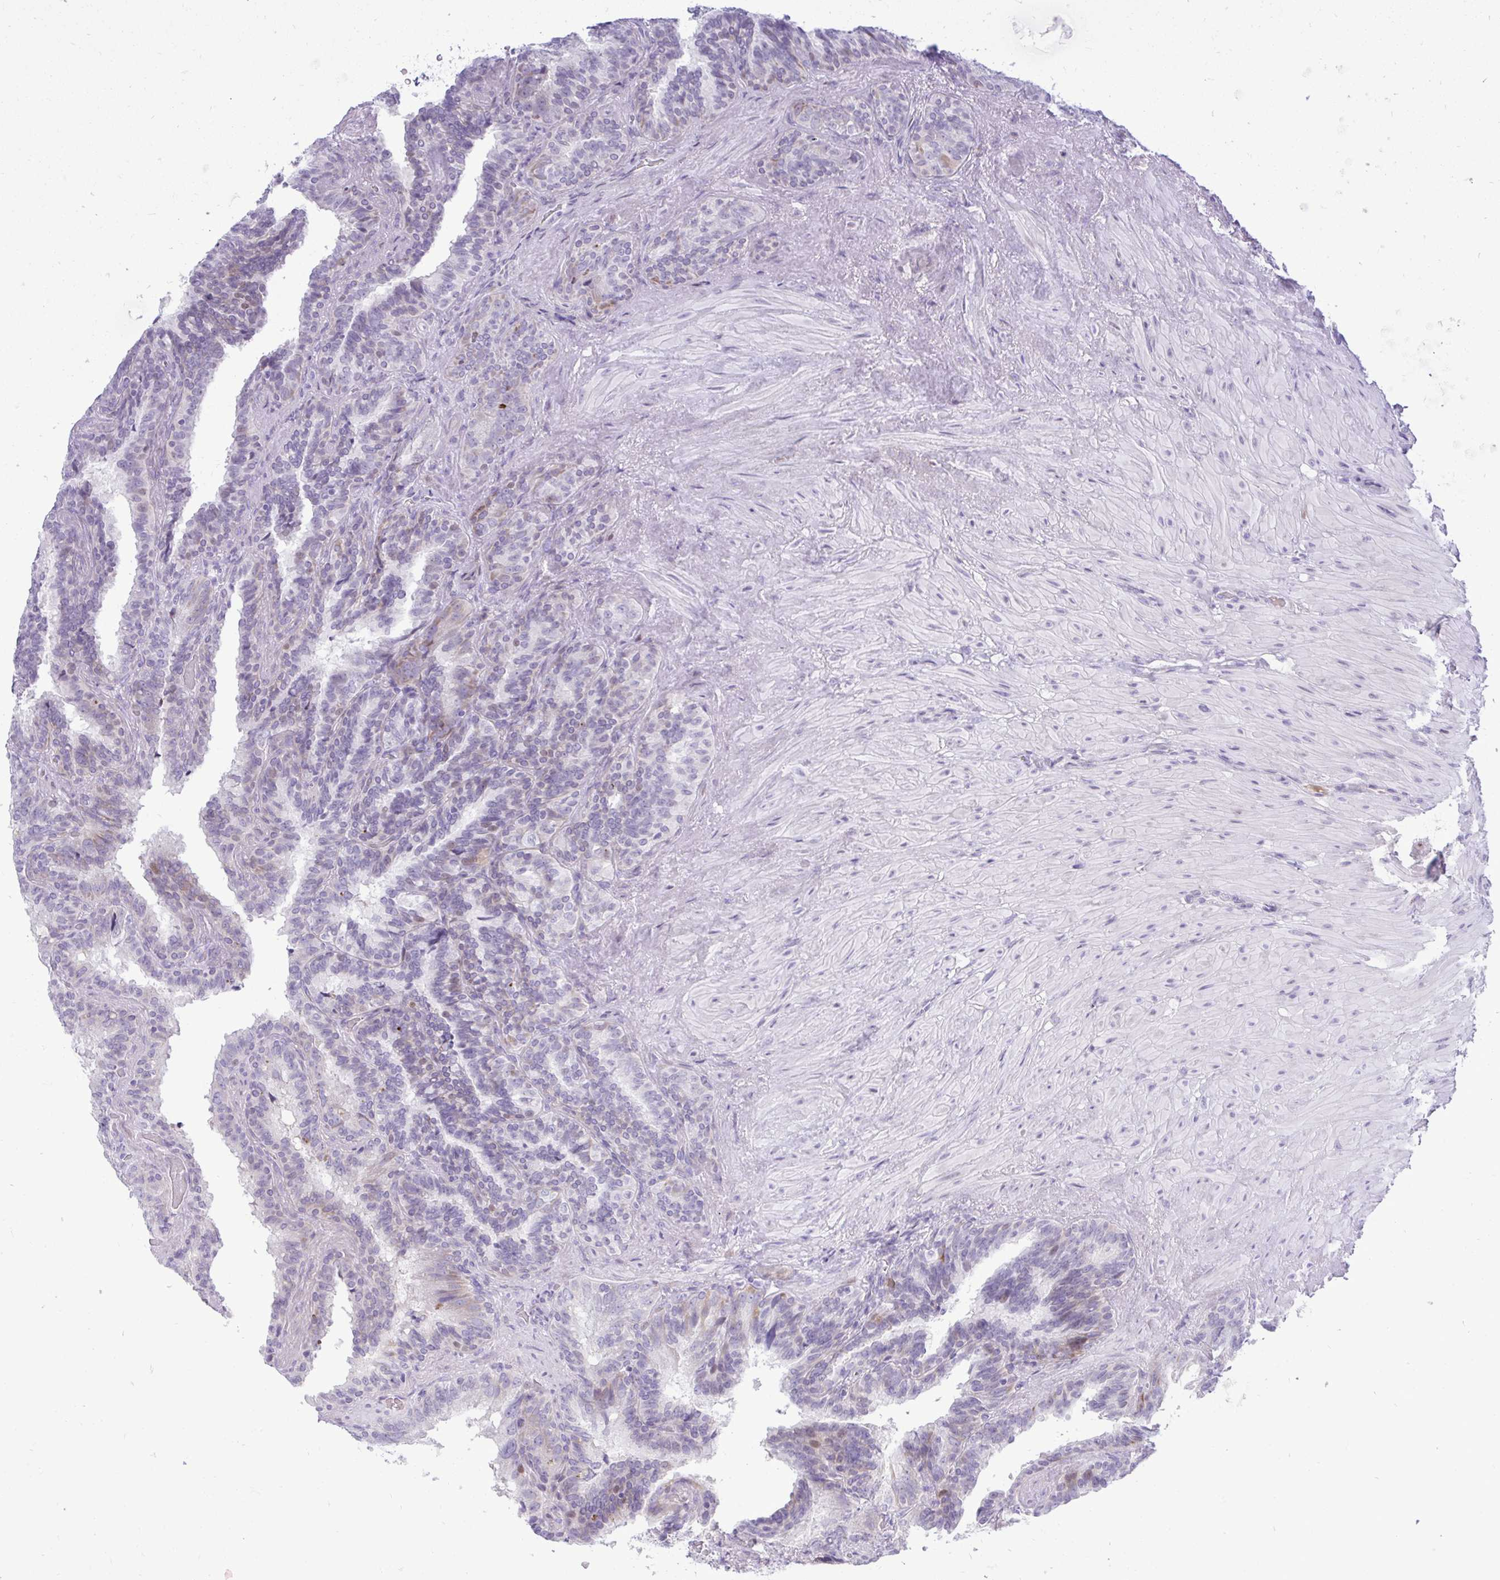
{"staining": {"intensity": "weak", "quantity": "<25%", "location": "cytoplasmic/membranous"}, "tissue": "seminal vesicle", "cell_type": "Glandular cells", "image_type": "normal", "snomed": [{"axis": "morphology", "description": "Normal tissue, NOS"}, {"axis": "topography", "description": "Seminal veicle"}], "caption": "Protein analysis of benign seminal vesicle exhibits no significant staining in glandular cells. Brightfield microscopy of IHC stained with DAB (3,3'-diaminobenzidine) (brown) and hematoxylin (blue), captured at high magnification.", "gene": "EPOP", "patient": {"sex": "male", "age": 60}}